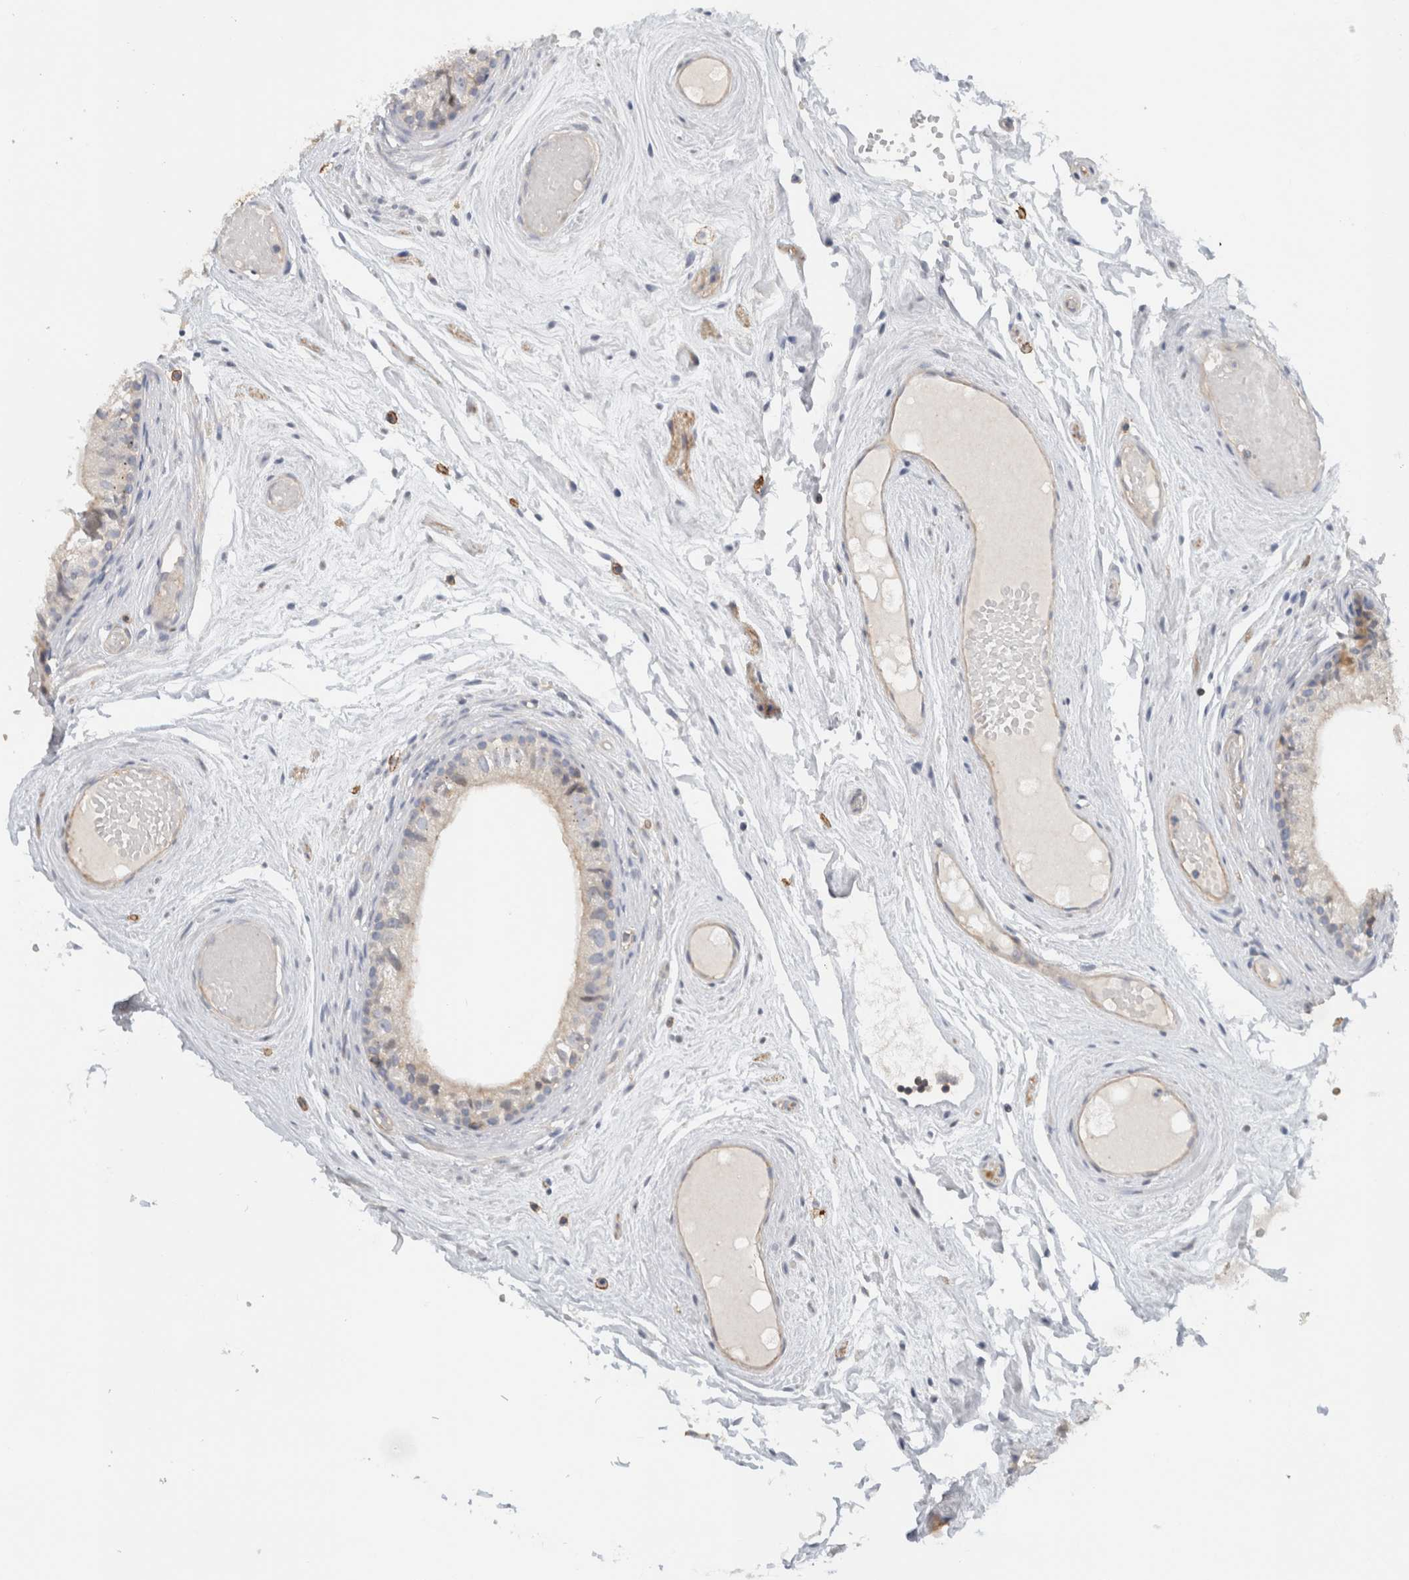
{"staining": {"intensity": "negative", "quantity": "none", "location": "none"}, "tissue": "epididymis", "cell_type": "Glandular cells", "image_type": "normal", "snomed": [{"axis": "morphology", "description": "Normal tissue, NOS"}, {"axis": "topography", "description": "Epididymis"}], "caption": "A high-resolution micrograph shows immunohistochemistry (IHC) staining of benign epididymis, which reveals no significant expression in glandular cells. The staining was performed using DAB to visualize the protein expression in brown, while the nuclei were stained in blue with hematoxylin (Magnification: 20x).", "gene": "ERCC6L2", "patient": {"sex": "male", "age": 79}}